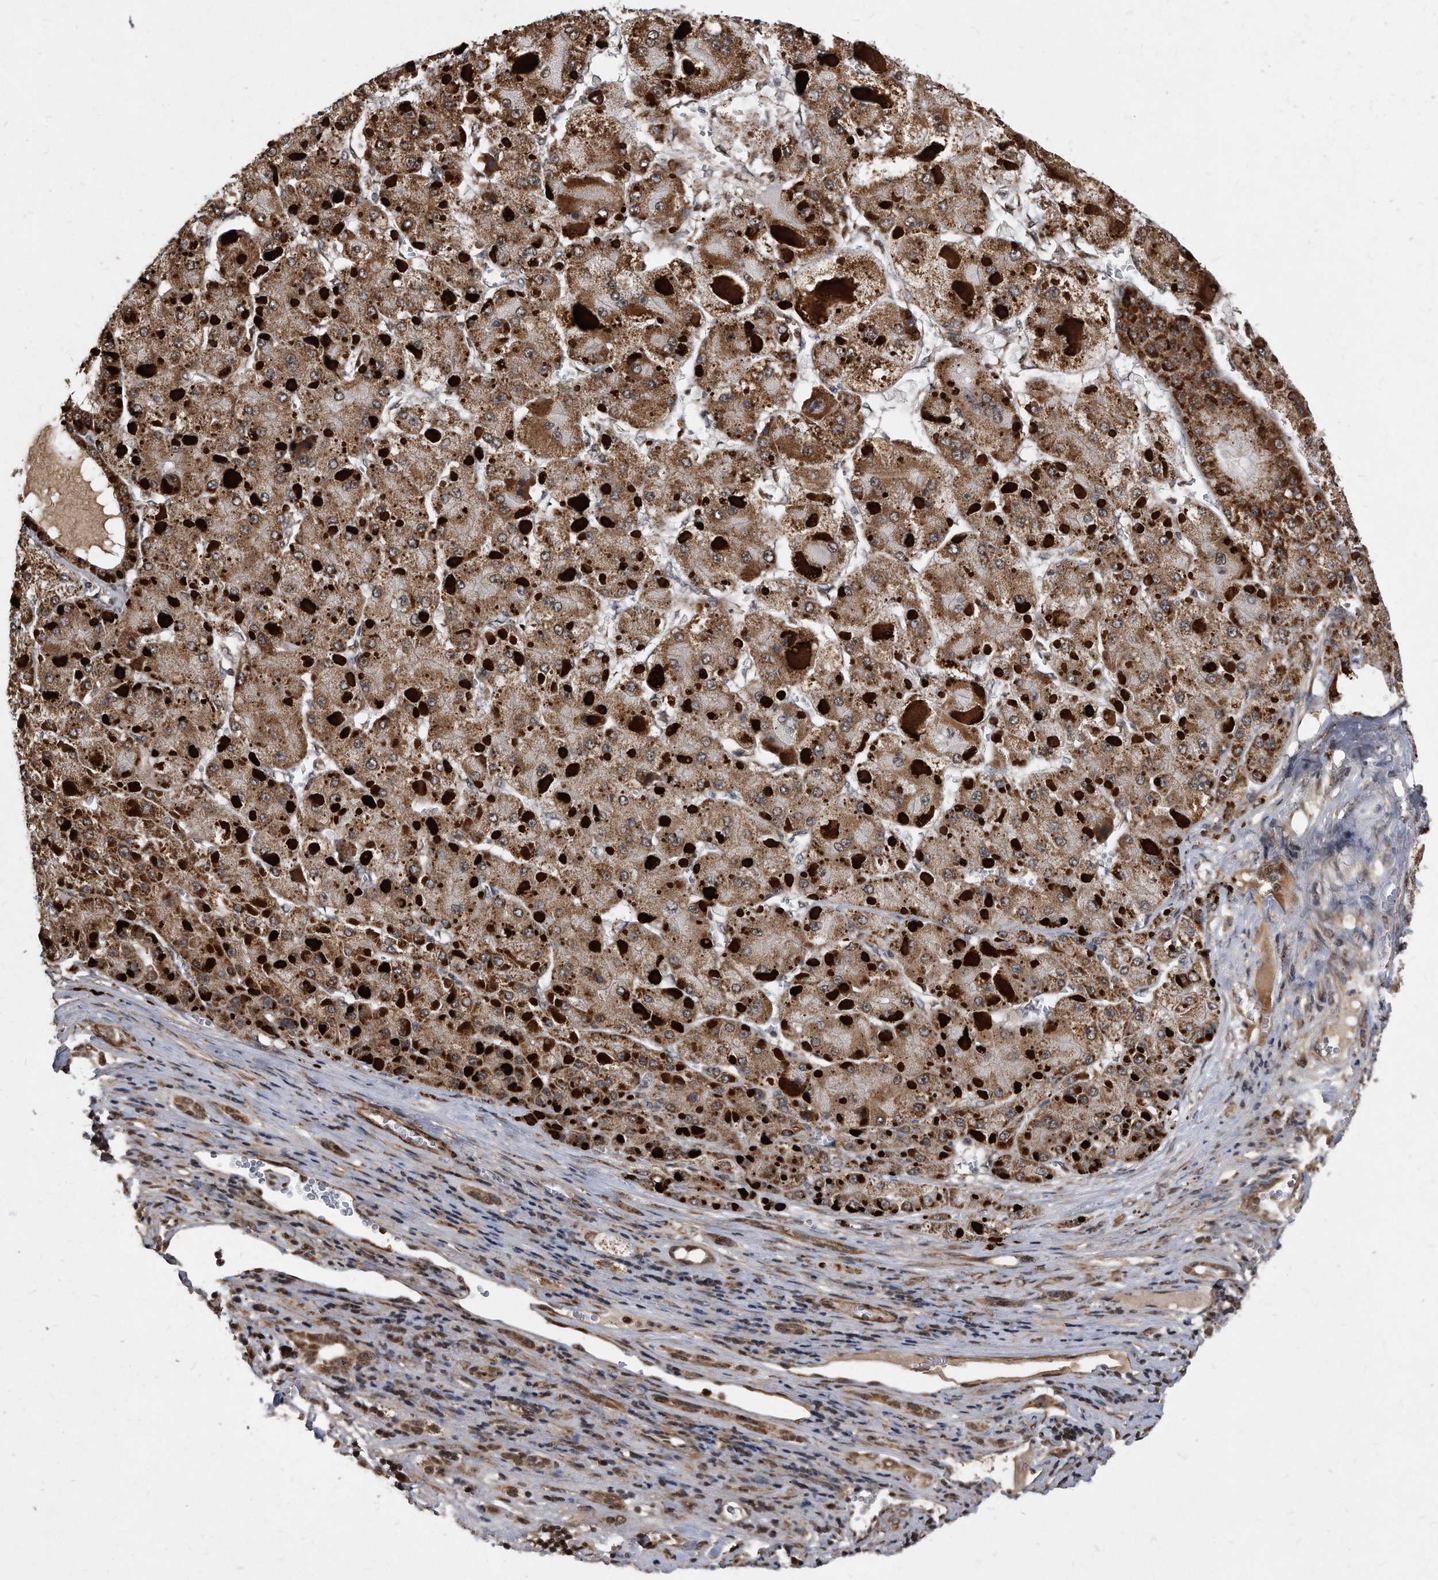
{"staining": {"intensity": "strong", "quantity": ">75%", "location": "cytoplasmic/membranous"}, "tissue": "liver cancer", "cell_type": "Tumor cells", "image_type": "cancer", "snomed": [{"axis": "morphology", "description": "Carcinoma, Hepatocellular, NOS"}, {"axis": "topography", "description": "Liver"}], "caption": "Protein positivity by IHC reveals strong cytoplasmic/membranous positivity in about >75% of tumor cells in liver cancer.", "gene": "DUSP22", "patient": {"sex": "female", "age": 73}}